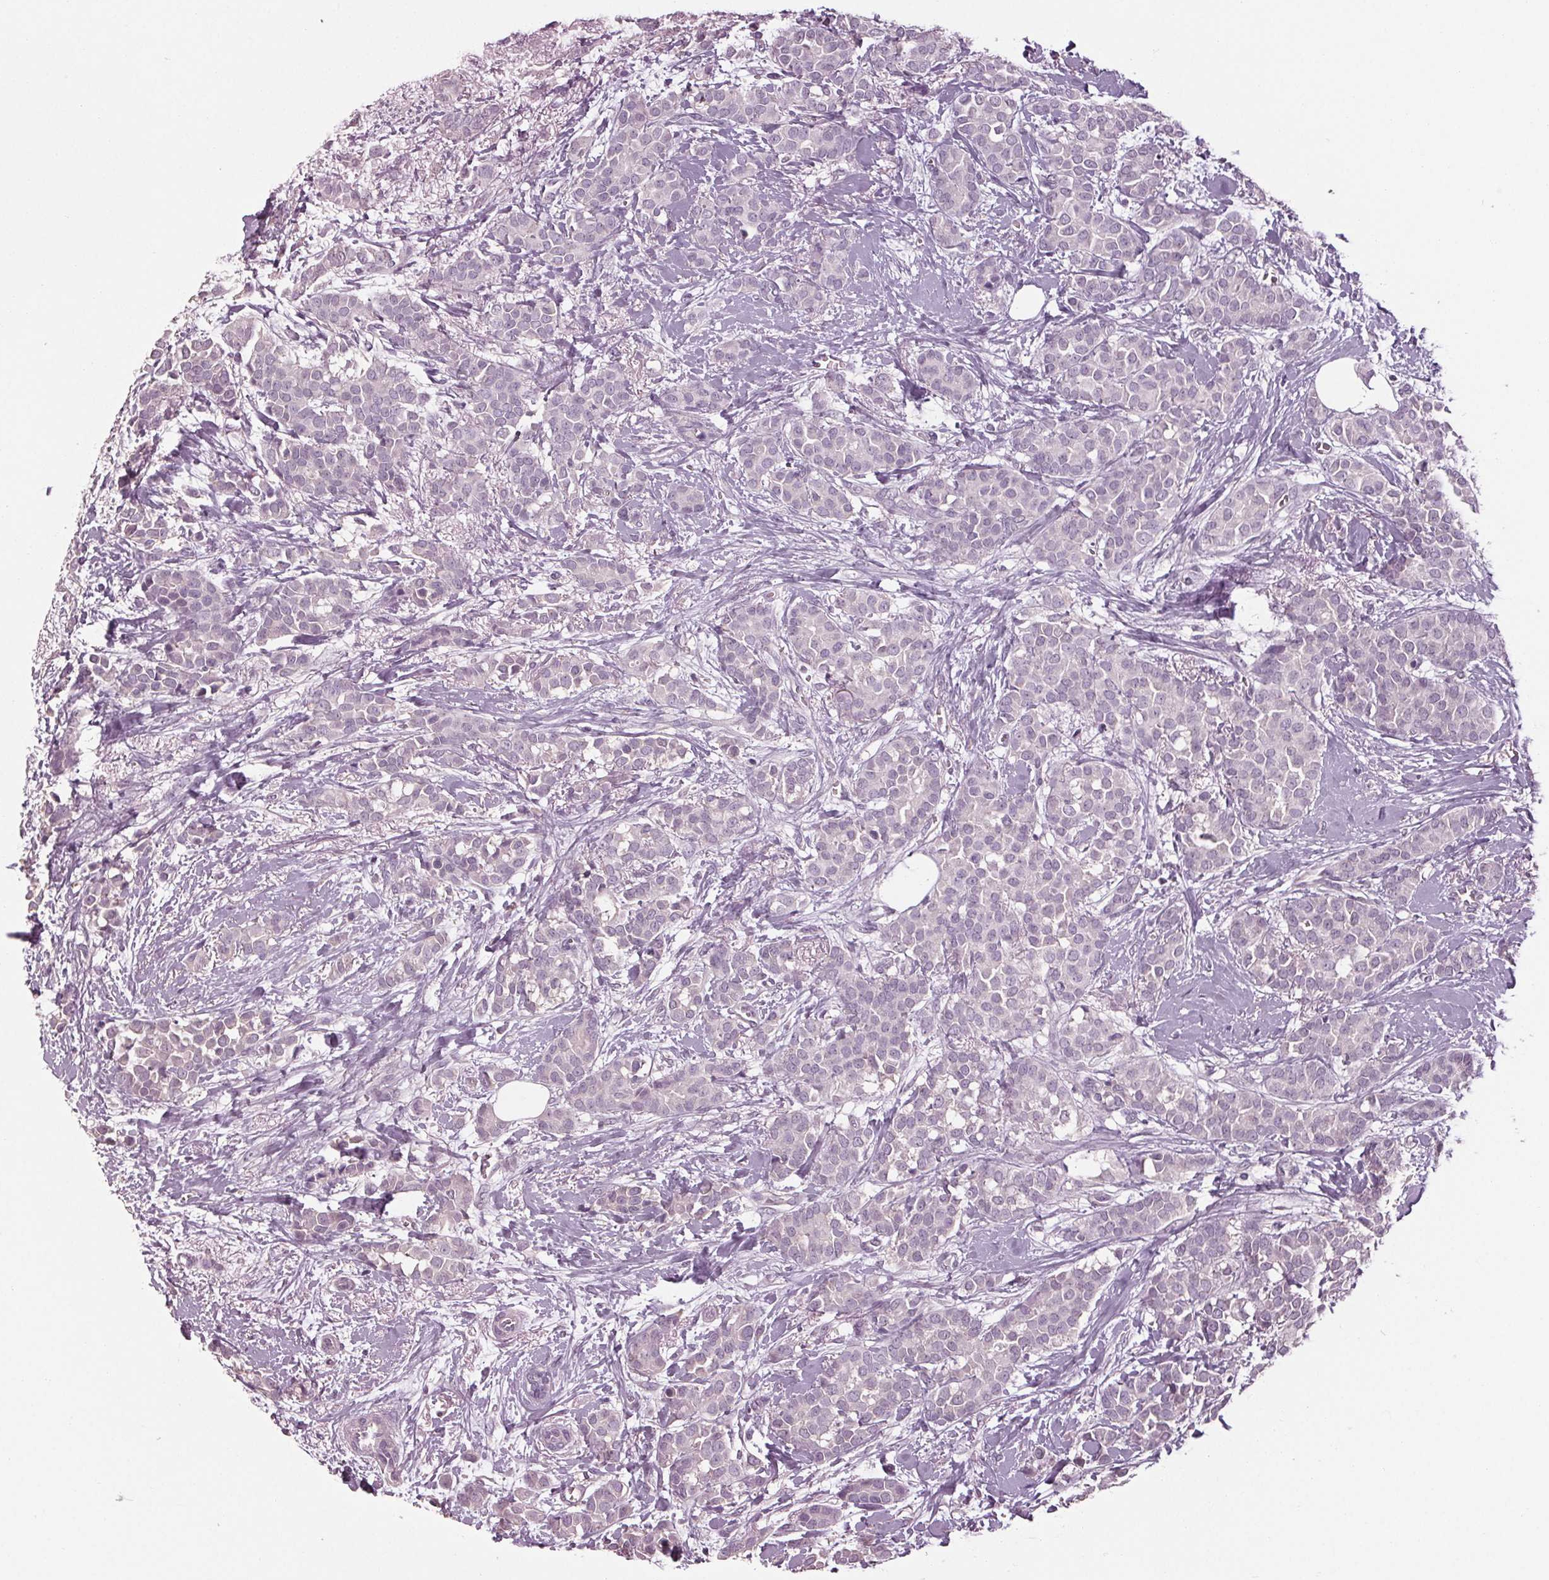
{"staining": {"intensity": "negative", "quantity": "none", "location": "none"}, "tissue": "breast cancer", "cell_type": "Tumor cells", "image_type": "cancer", "snomed": [{"axis": "morphology", "description": "Duct carcinoma"}, {"axis": "topography", "description": "Breast"}], "caption": "High magnification brightfield microscopy of infiltrating ductal carcinoma (breast) stained with DAB (3,3'-diaminobenzidine) (brown) and counterstained with hematoxylin (blue): tumor cells show no significant expression.", "gene": "TNNC2", "patient": {"sex": "female", "age": 79}}